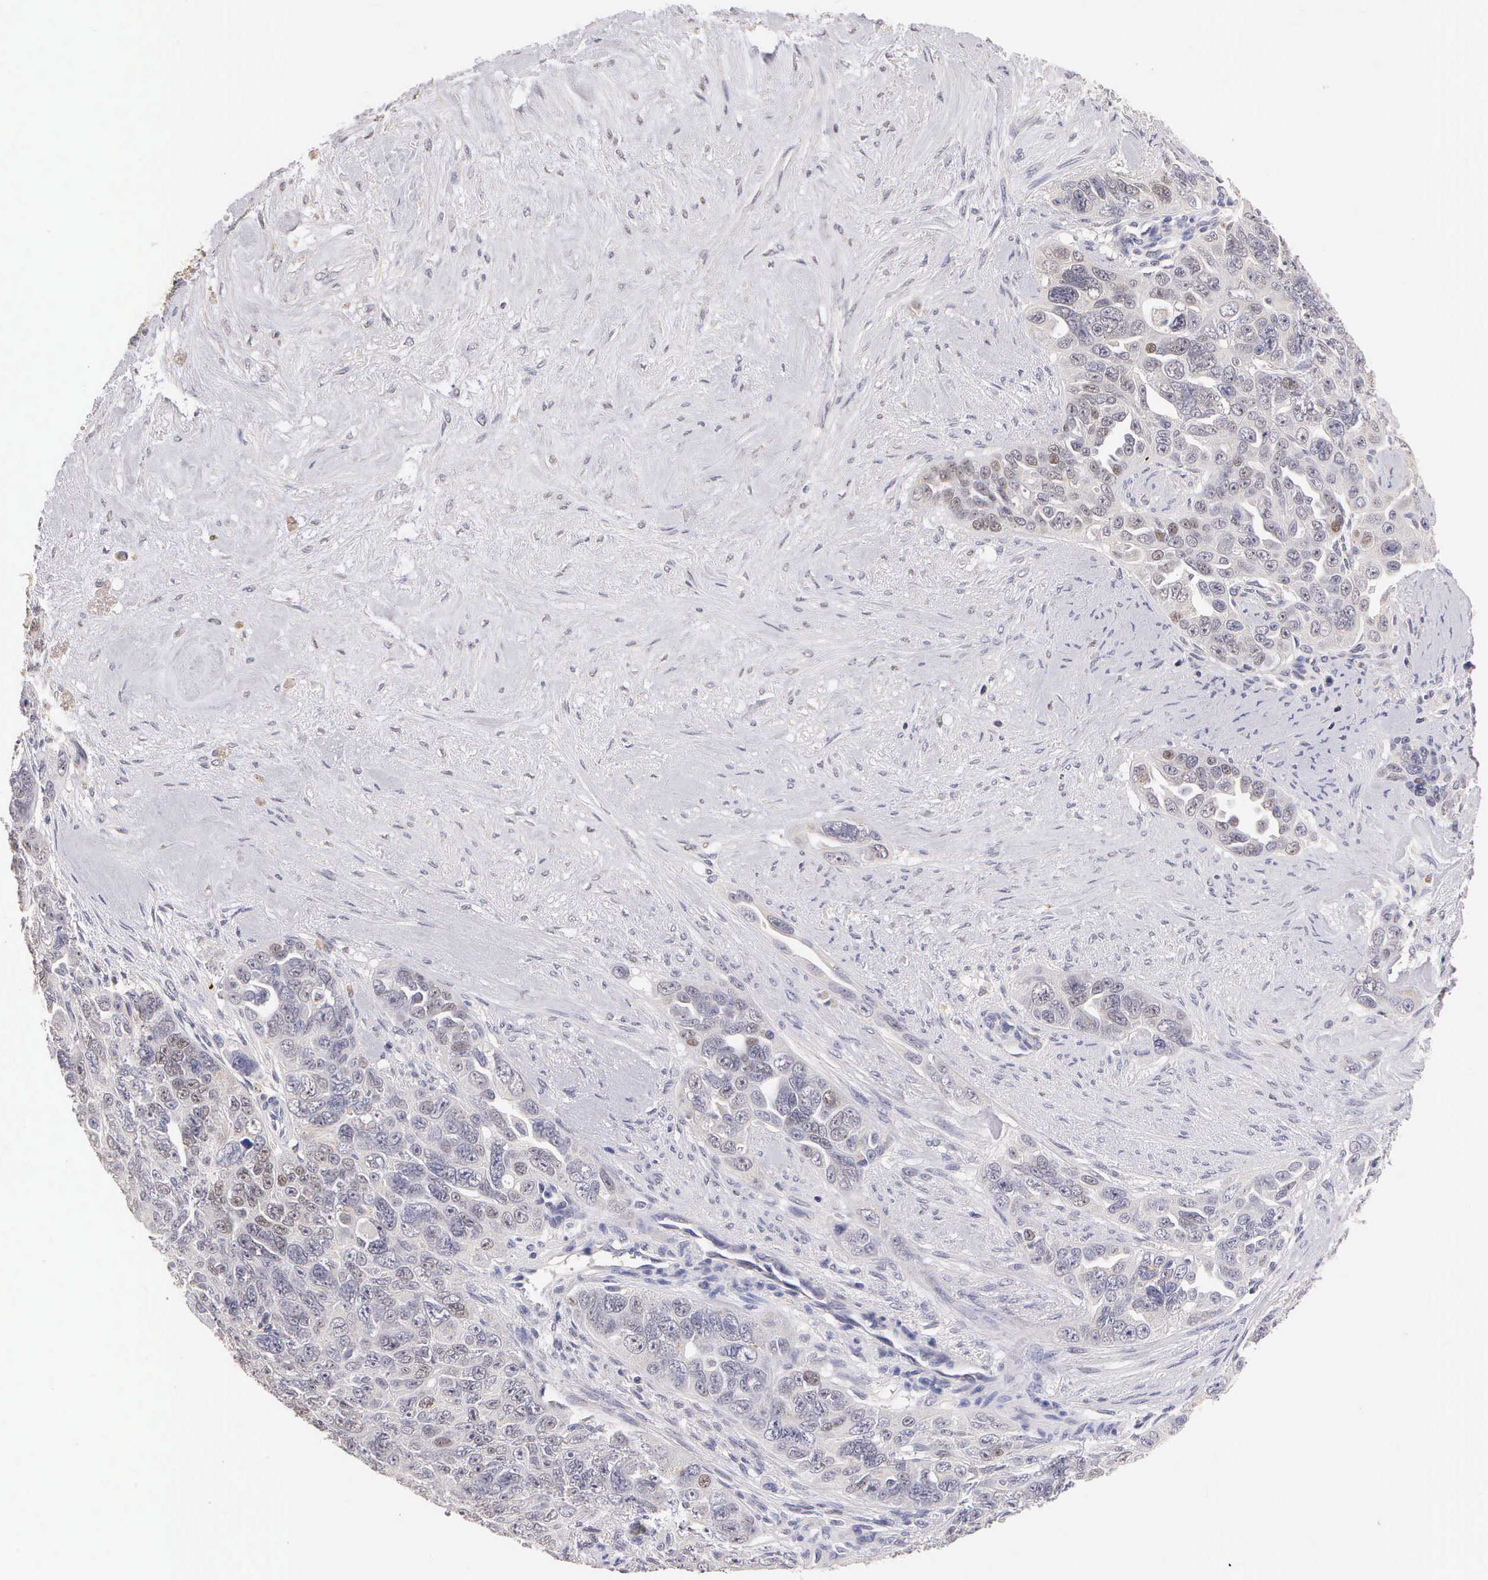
{"staining": {"intensity": "weak", "quantity": "<25%", "location": "nuclear"}, "tissue": "ovarian cancer", "cell_type": "Tumor cells", "image_type": "cancer", "snomed": [{"axis": "morphology", "description": "Cystadenocarcinoma, serous, NOS"}, {"axis": "topography", "description": "Ovary"}], "caption": "This image is of ovarian cancer (serous cystadenocarcinoma) stained with IHC to label a protein in brown with the nuclei are counter-stained blue. There is no positivity in tumor cells.", "gene": "ESR1", "patient": {"sex": "female", "age": 63}}